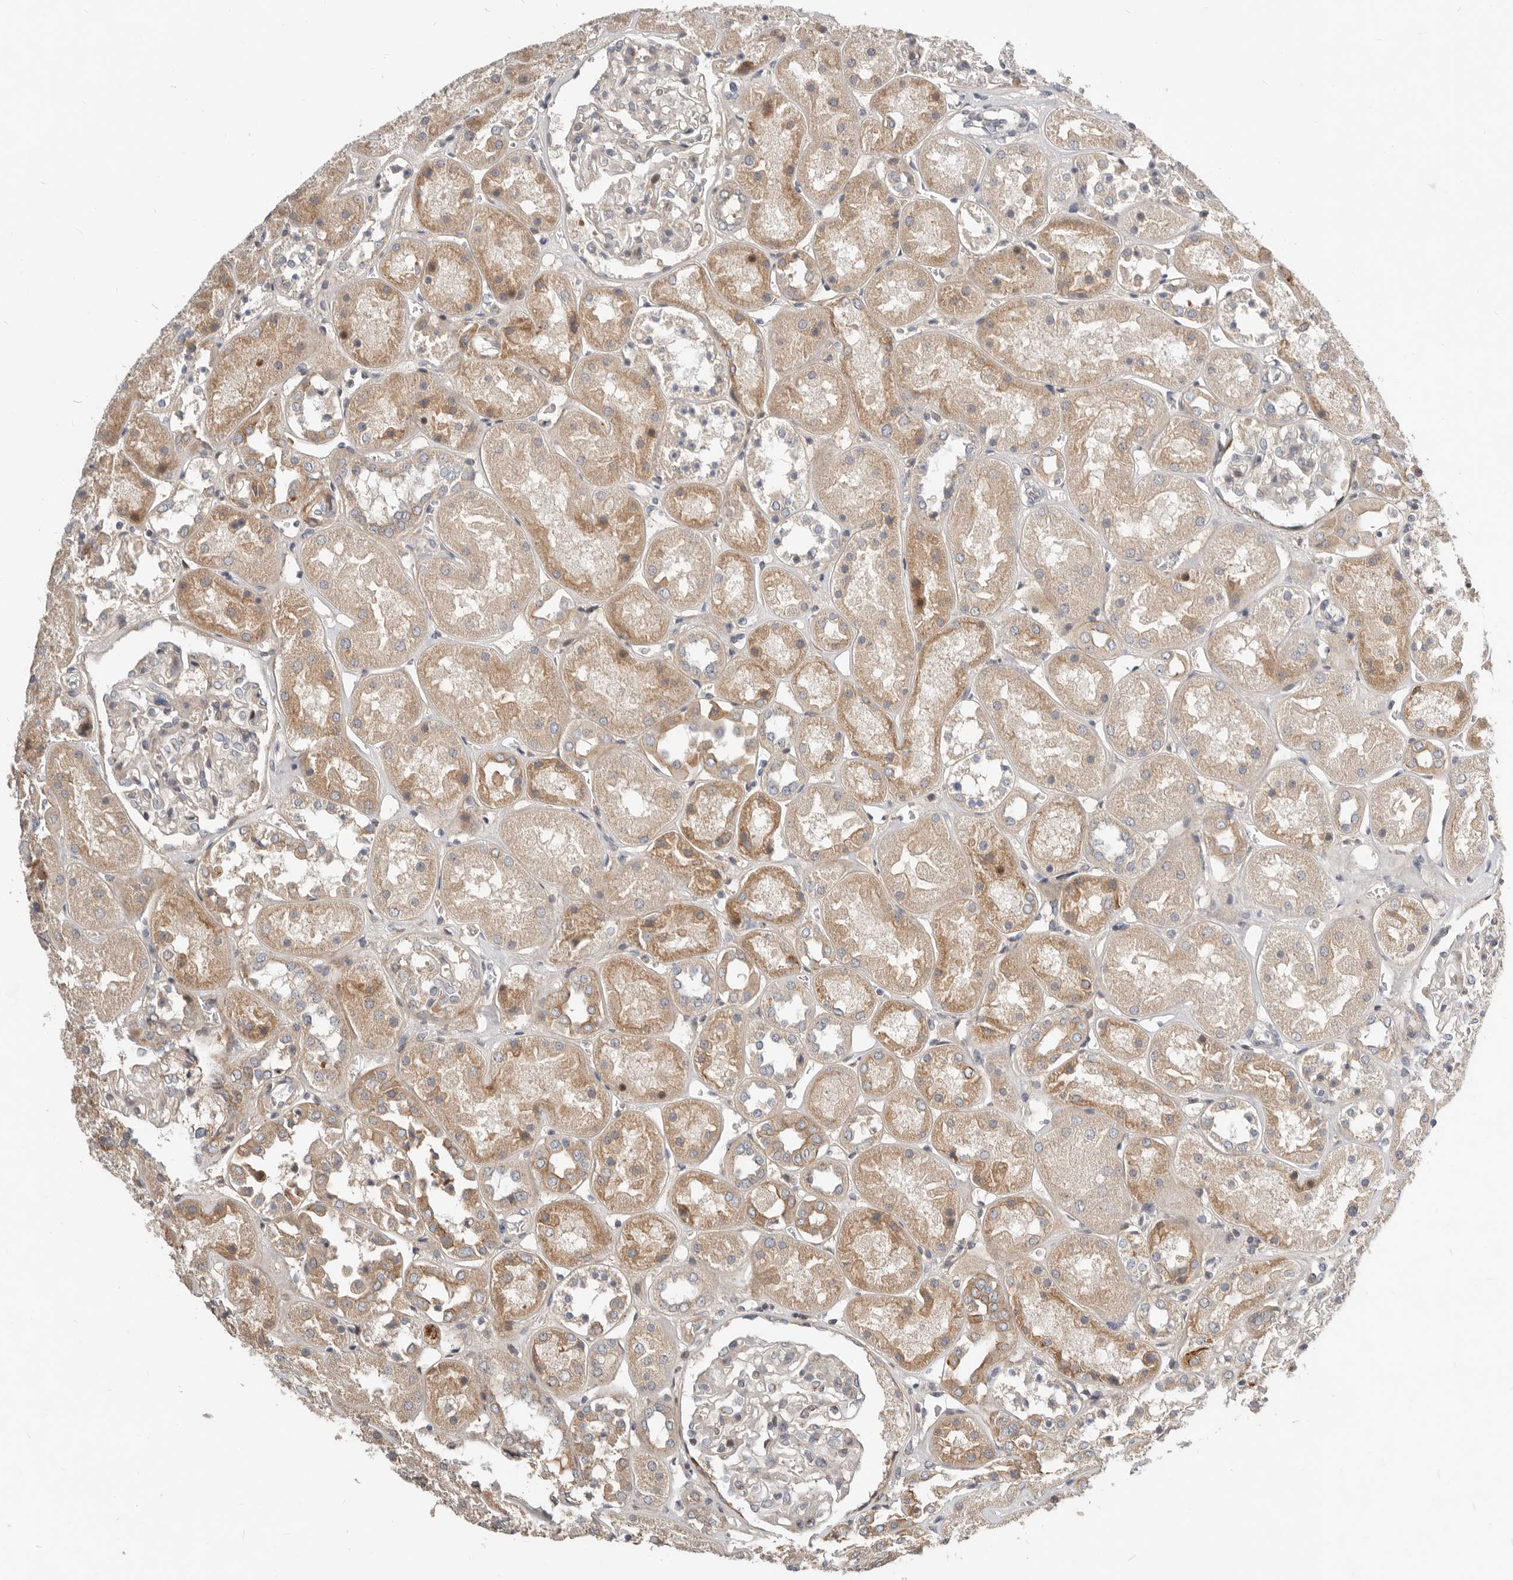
{"staining": {"intensity": "weak", "quantity": "<25%", "location": "cytoplasmic/membranous"}, "tissue": "kidney", "cell_type": "Cells in glomeruli", "image_type": "normal", "snomed": [{"axis": "morphology", "description": "Normal tissue, NOS"}, {"axis": "topography", "description": "Kidney"}], "caption": "Cells in glomeruli show no significant protein expression in benign kidney.", "gene": "NPY4R2", "patient": {"sex": "male", "age": 70}}